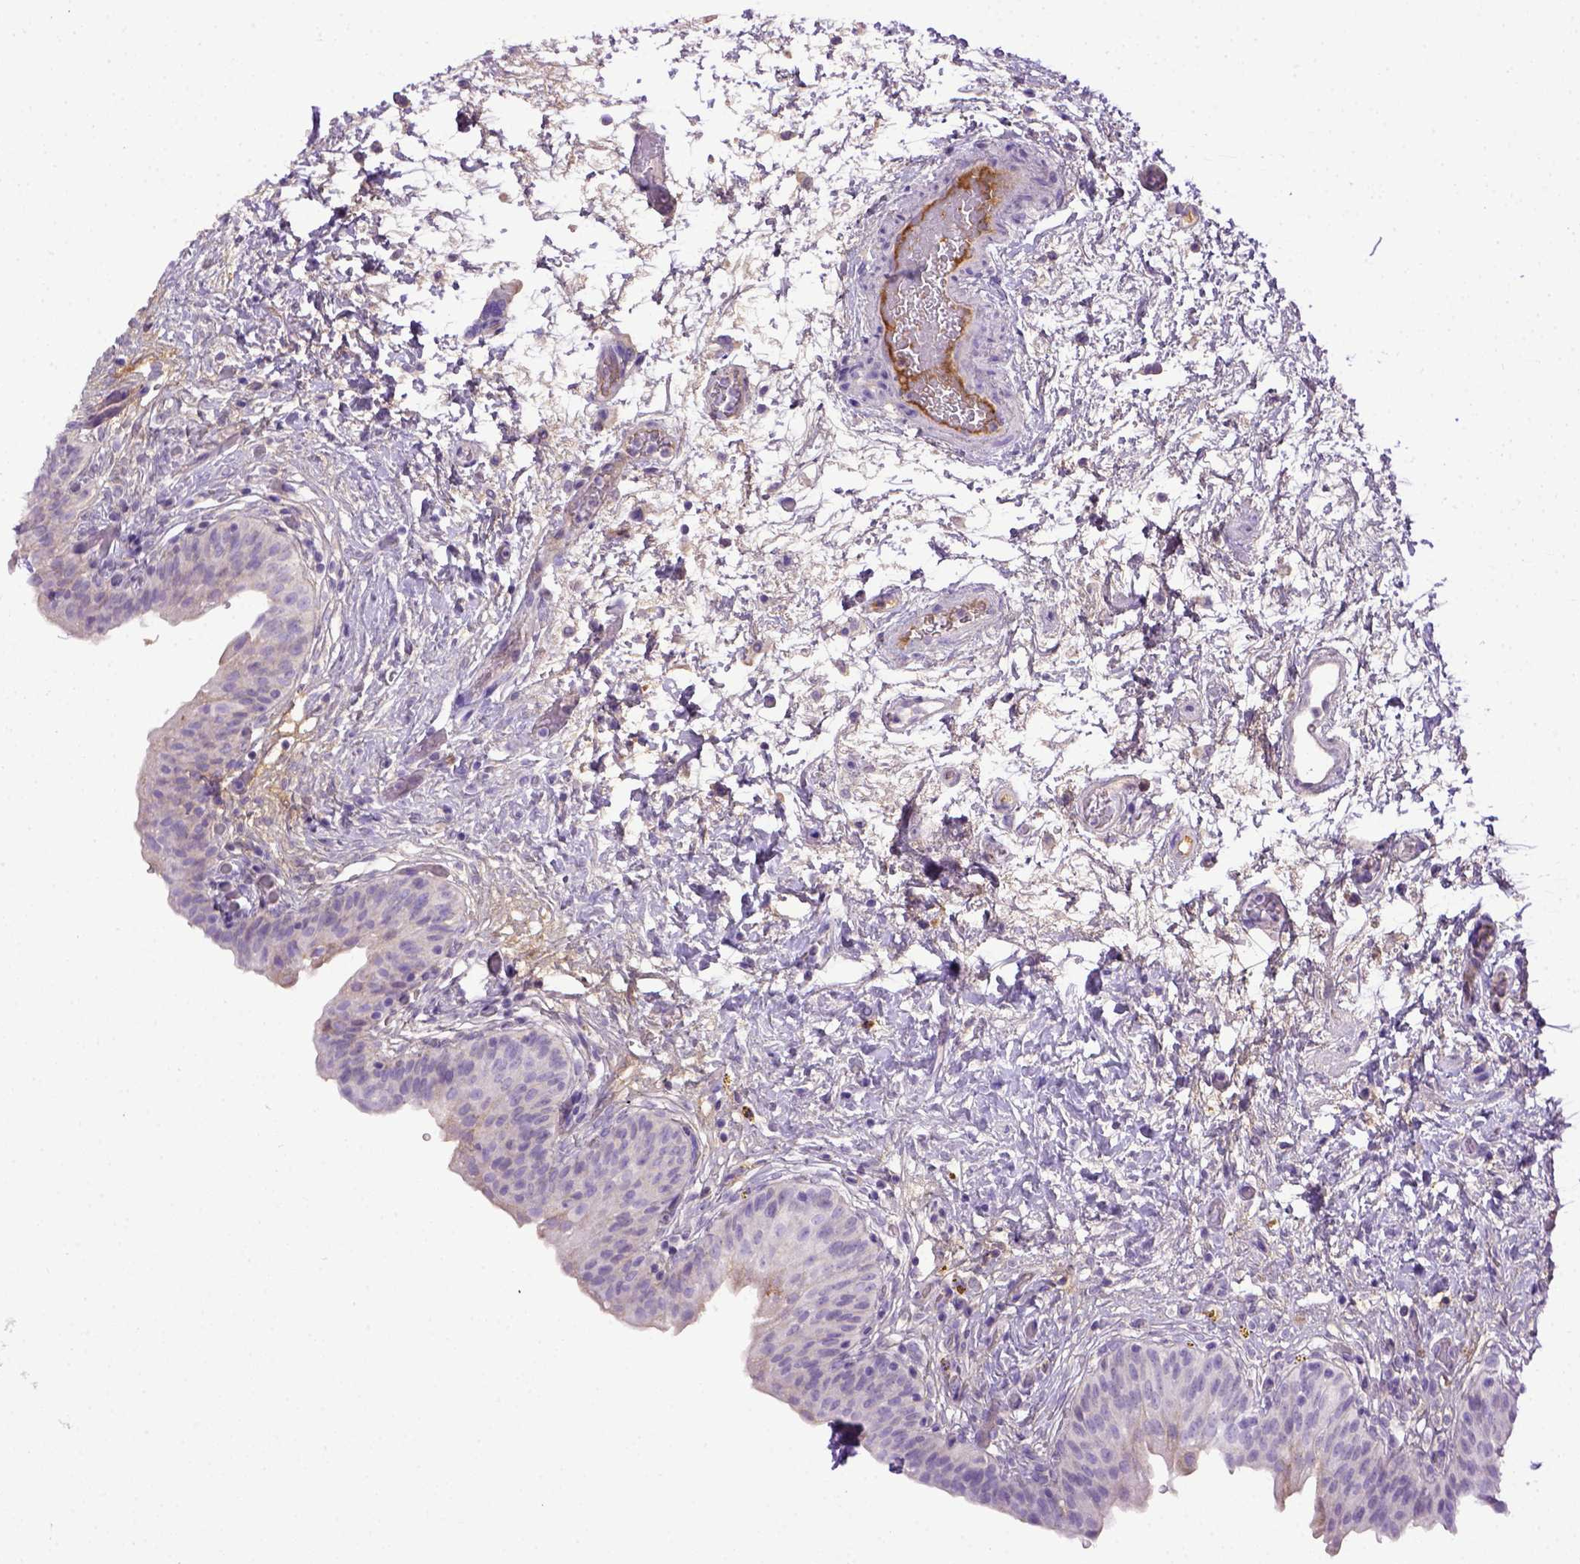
{"staining": {"intensity": "negative", "quantity": "none", "location": "none"}, "tissue": "urinary bladder", "cell_type": "Urothelial cells", "image_type": "normal", "snomed": [{"axis": "morphology", "description": "Normal tissue, NOS"}, {"axis": "topography", "description": "Urinary bladder"}], "caption": "Immunohistochemical staining of normal urinary bladder reveals no significant staining in urothelial cells.", "gene": "ITIH4", "patient": {"sex": "male", "age": 69}}